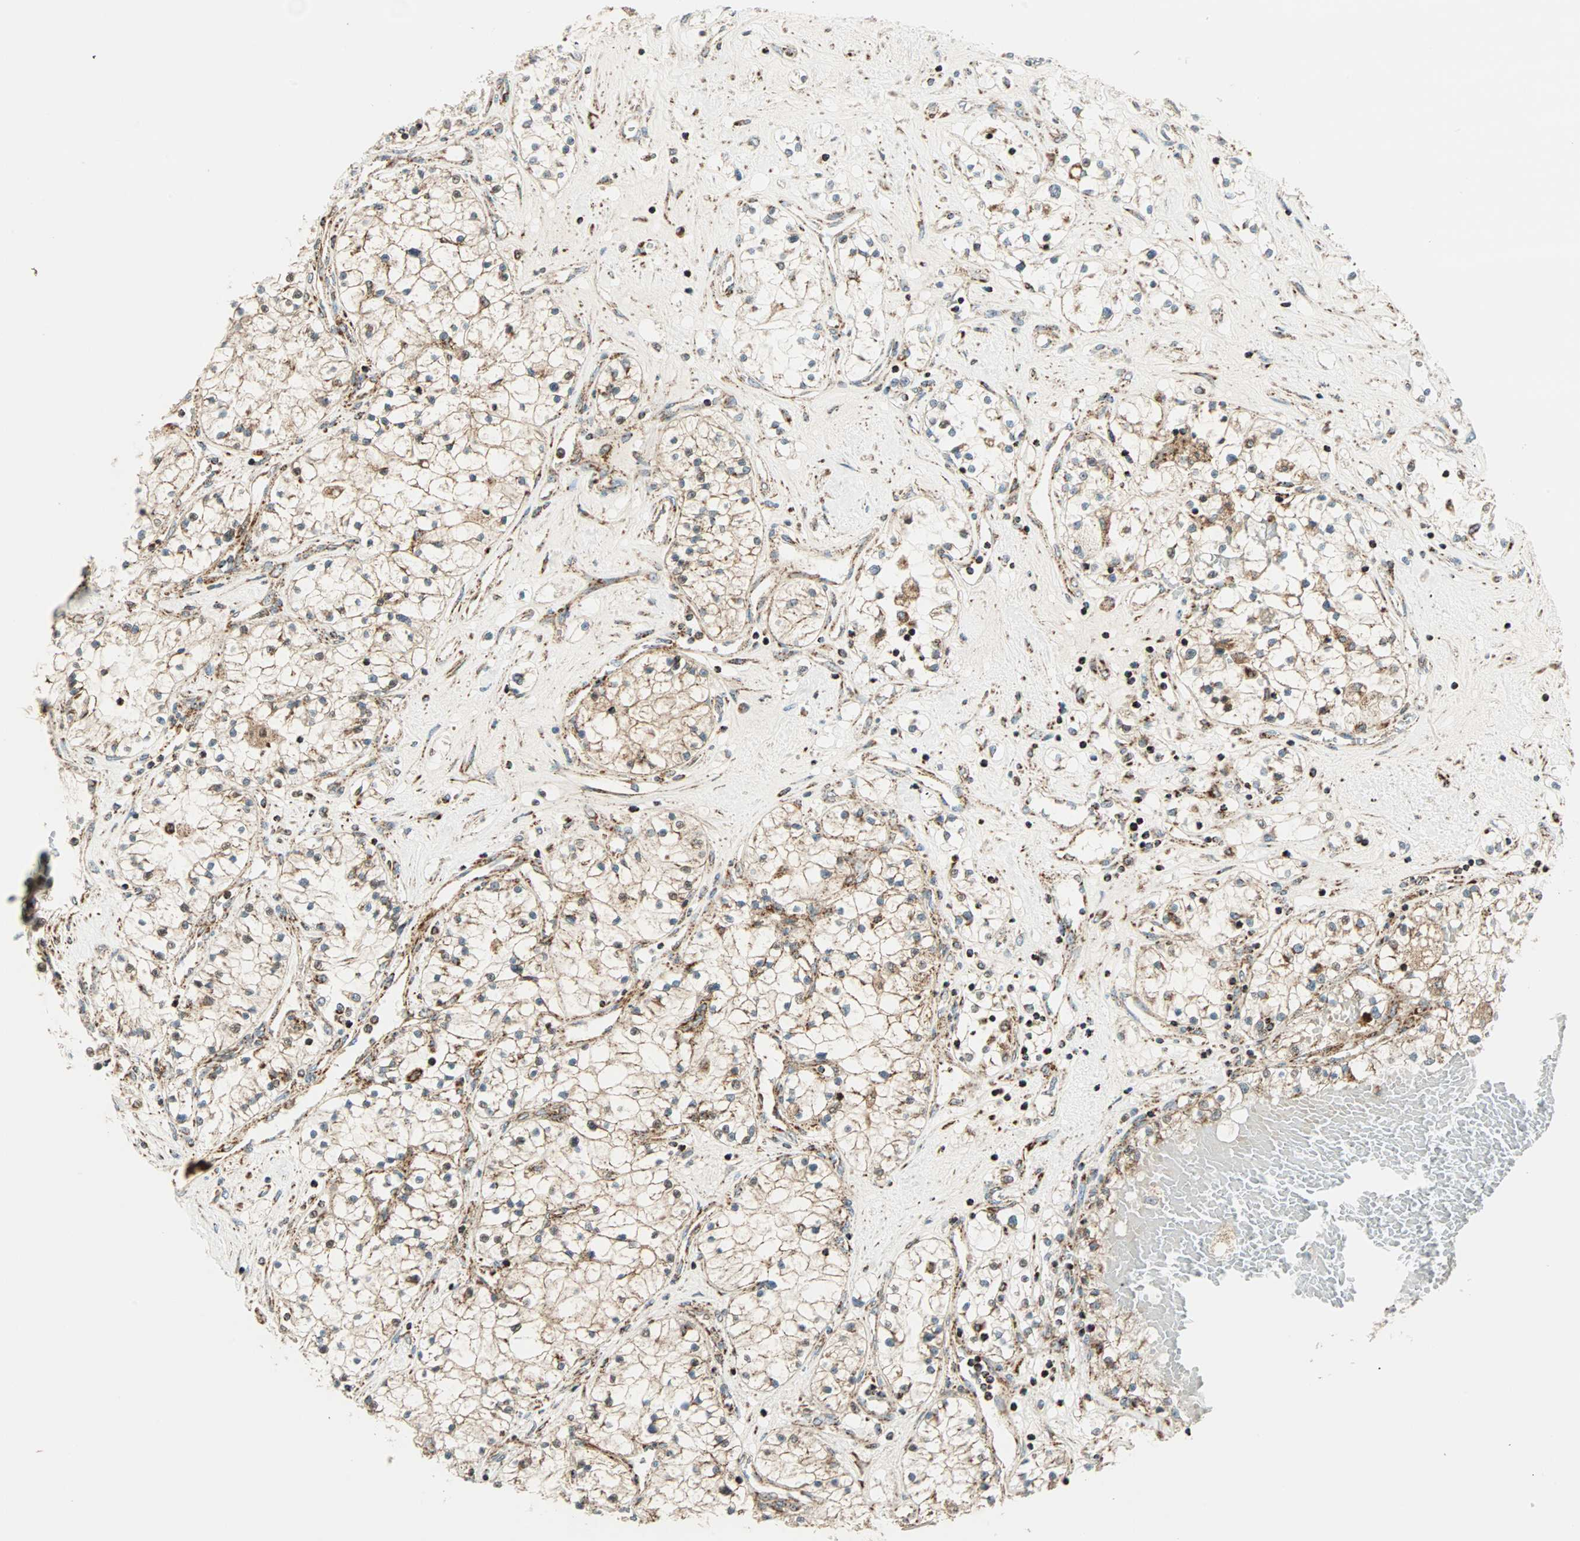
{"staining": {"intensity": "weak", "quantity": ">75%", "location": "cytoplasmic/membranous"}, "tissue": "renal cancer", "cell_type": "Tumor cells", "image_type": "cancer", "snomed": [{"axis": "morphology", "description": "Adenocarcinoma, NOS"}, {"axis": "topography", "description": "Kidney"}], "caption": "Immunohistochemistry (IHC) image of human renal cancer (adenocarcinoma) stained for a protein (brown), which shows low levels of weak cytoplasmic/membranous expression in about >75% of tumor cells.", "gene": "SPRY4", "patient": {"sex": "male", "age": 68}}